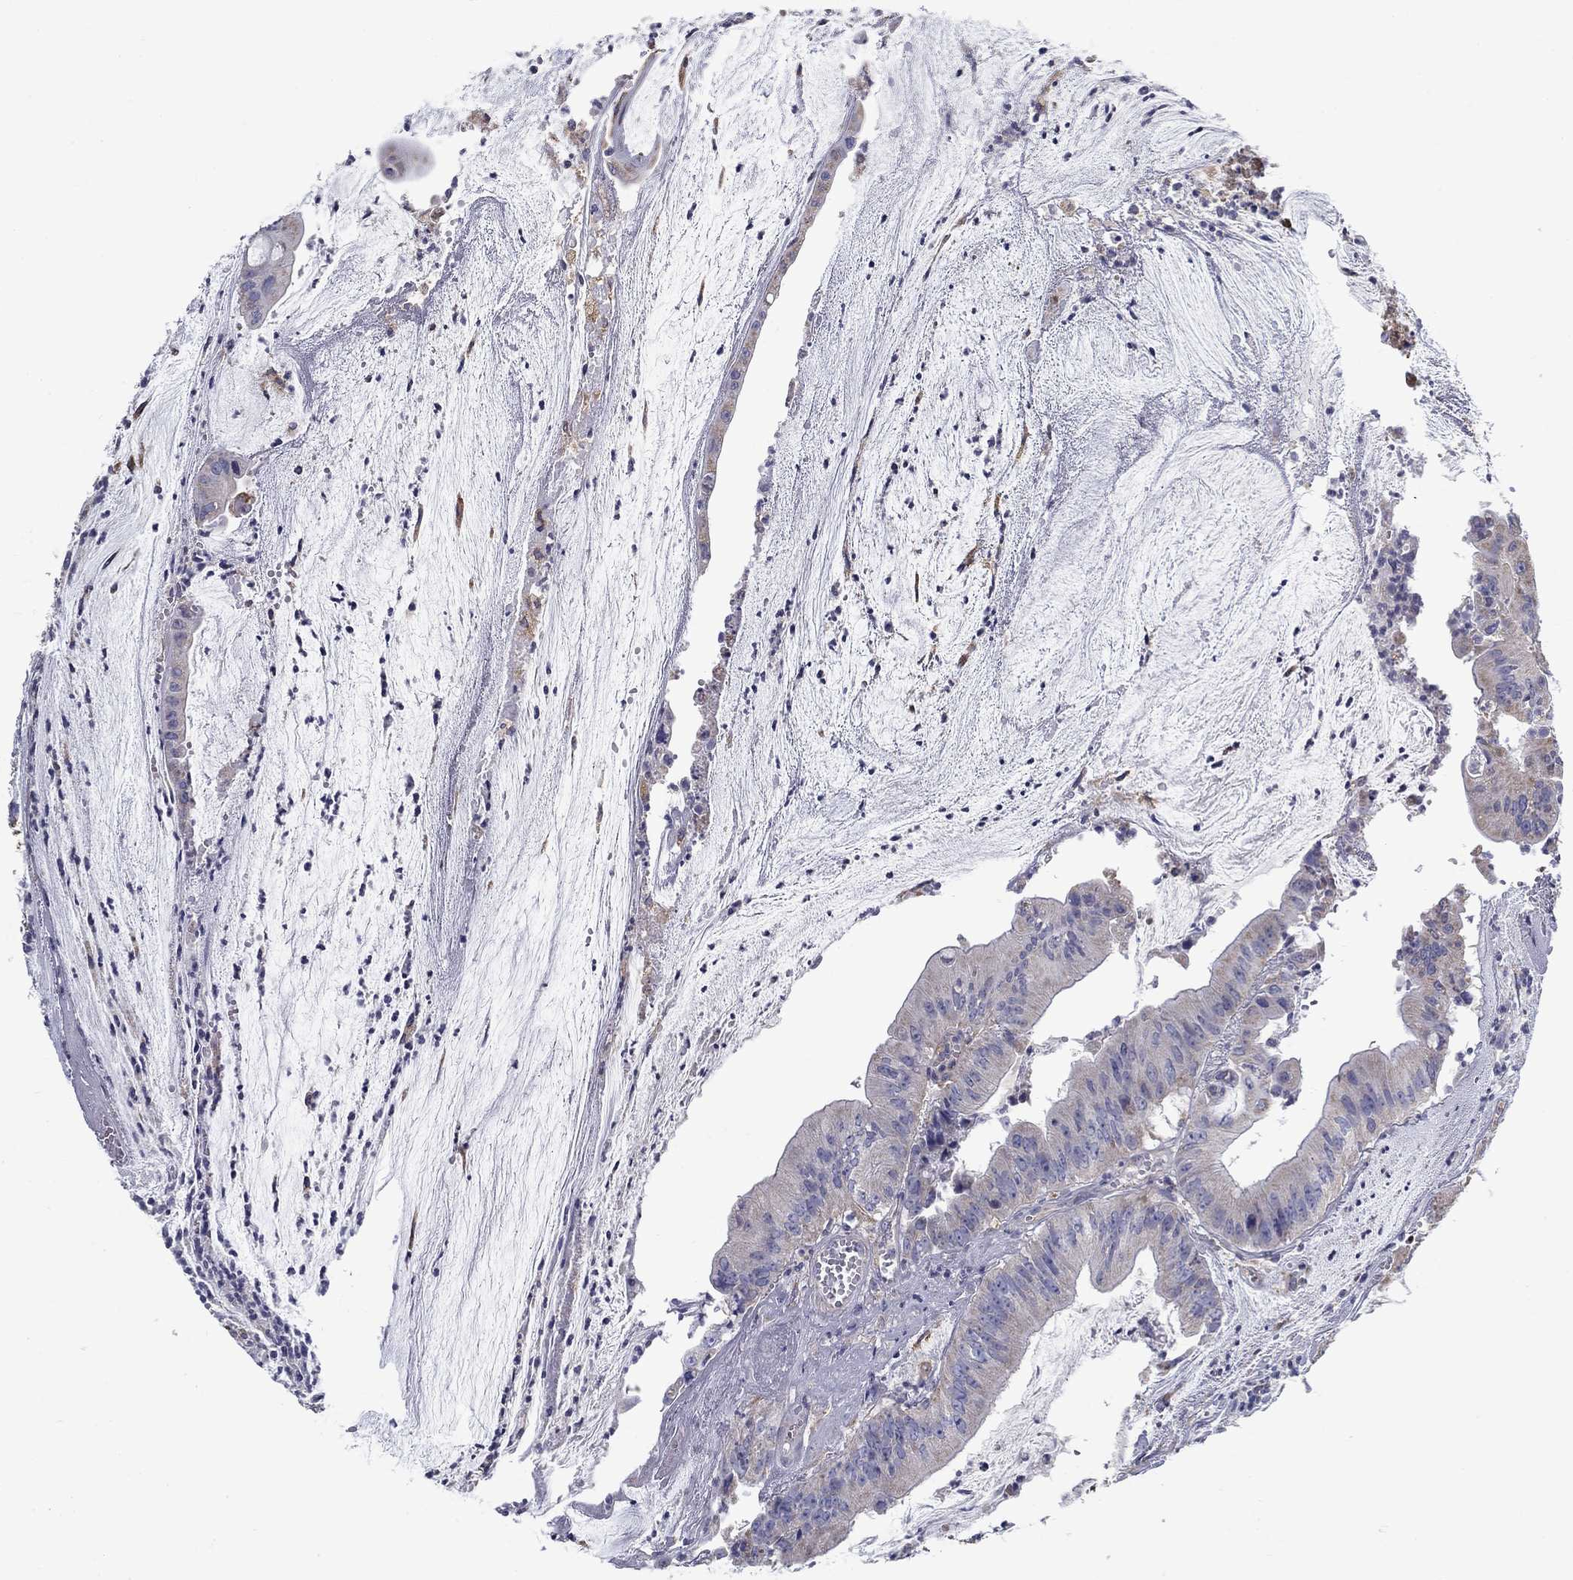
{"staining": {"intensity": "moderate", "quantity": "<25%", "location": "cytoplasmic/membranous"}, "tissue": "colorectal cancer", "cell_type": "Tumor cells", "image_type": "cancer", "snomed": [{"axis": "morphology", "description": "Adenocarcinoma, NOS"}, {"axis": "topography", "description": "Colon"}], "caption": "Immunohistochemical staining of human colorectal cancer displays low levels of moderate cytoplasmic/membranous protein staining in about <25% of tumor cells.", "gene": "NME5", "patient": {"sex": "female", "age": 69}}